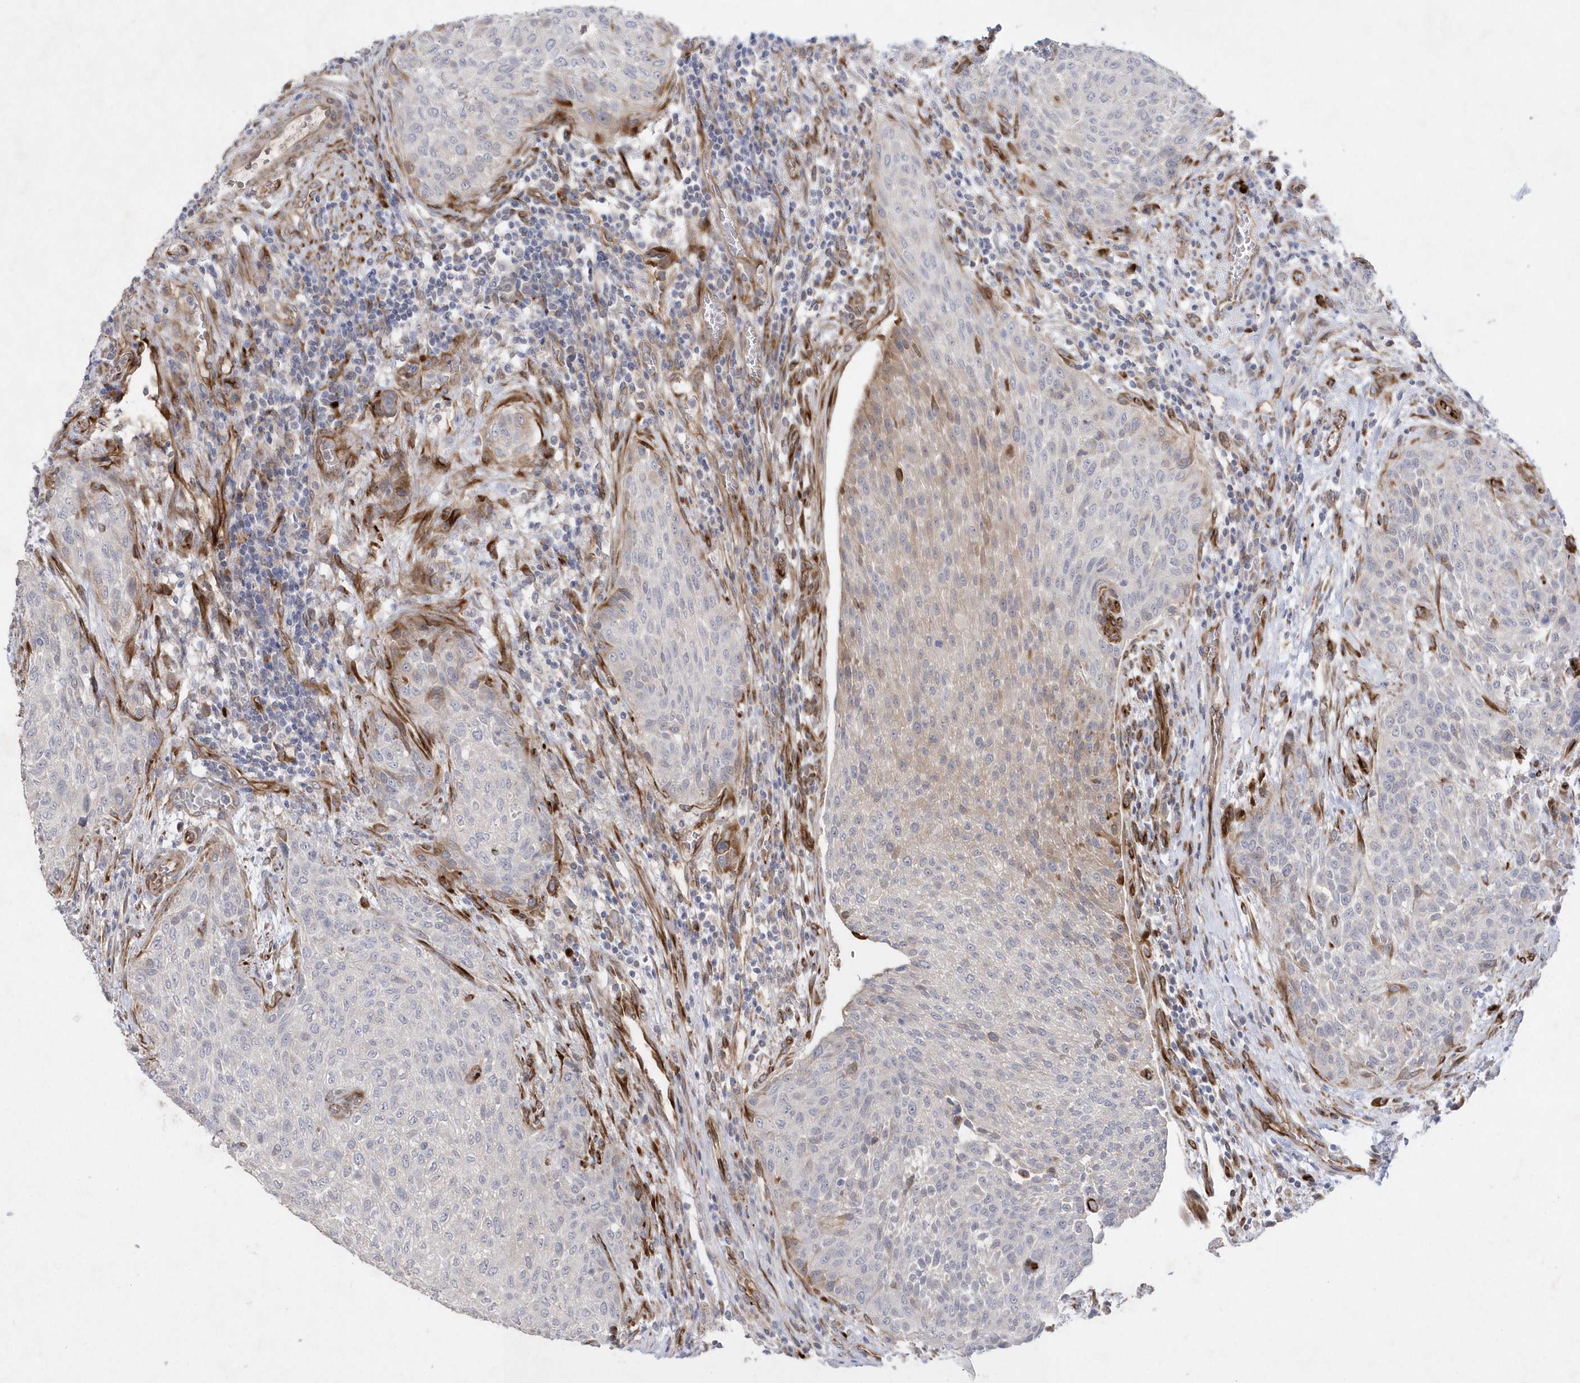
{"staining": {"intensity": "negative", "quantity": "none", "location": "none"}, "tissue": "urothelial cancer", "cell_type": "Tumor cells", "image_type": "cancer", "snomed": [{"axis": "morphology", "description": "Urothelial carcinoma, High grade"}, {"axis": "topography", "description": "Urinary bladder"}], "caption": "Immunohistochemistry (IHC) of urothelial carcinoma (high-grade) reveals no positivity in tumor cells.", "gene": "TMEM132B", "patient": {"sex": "male", "age": 35}}